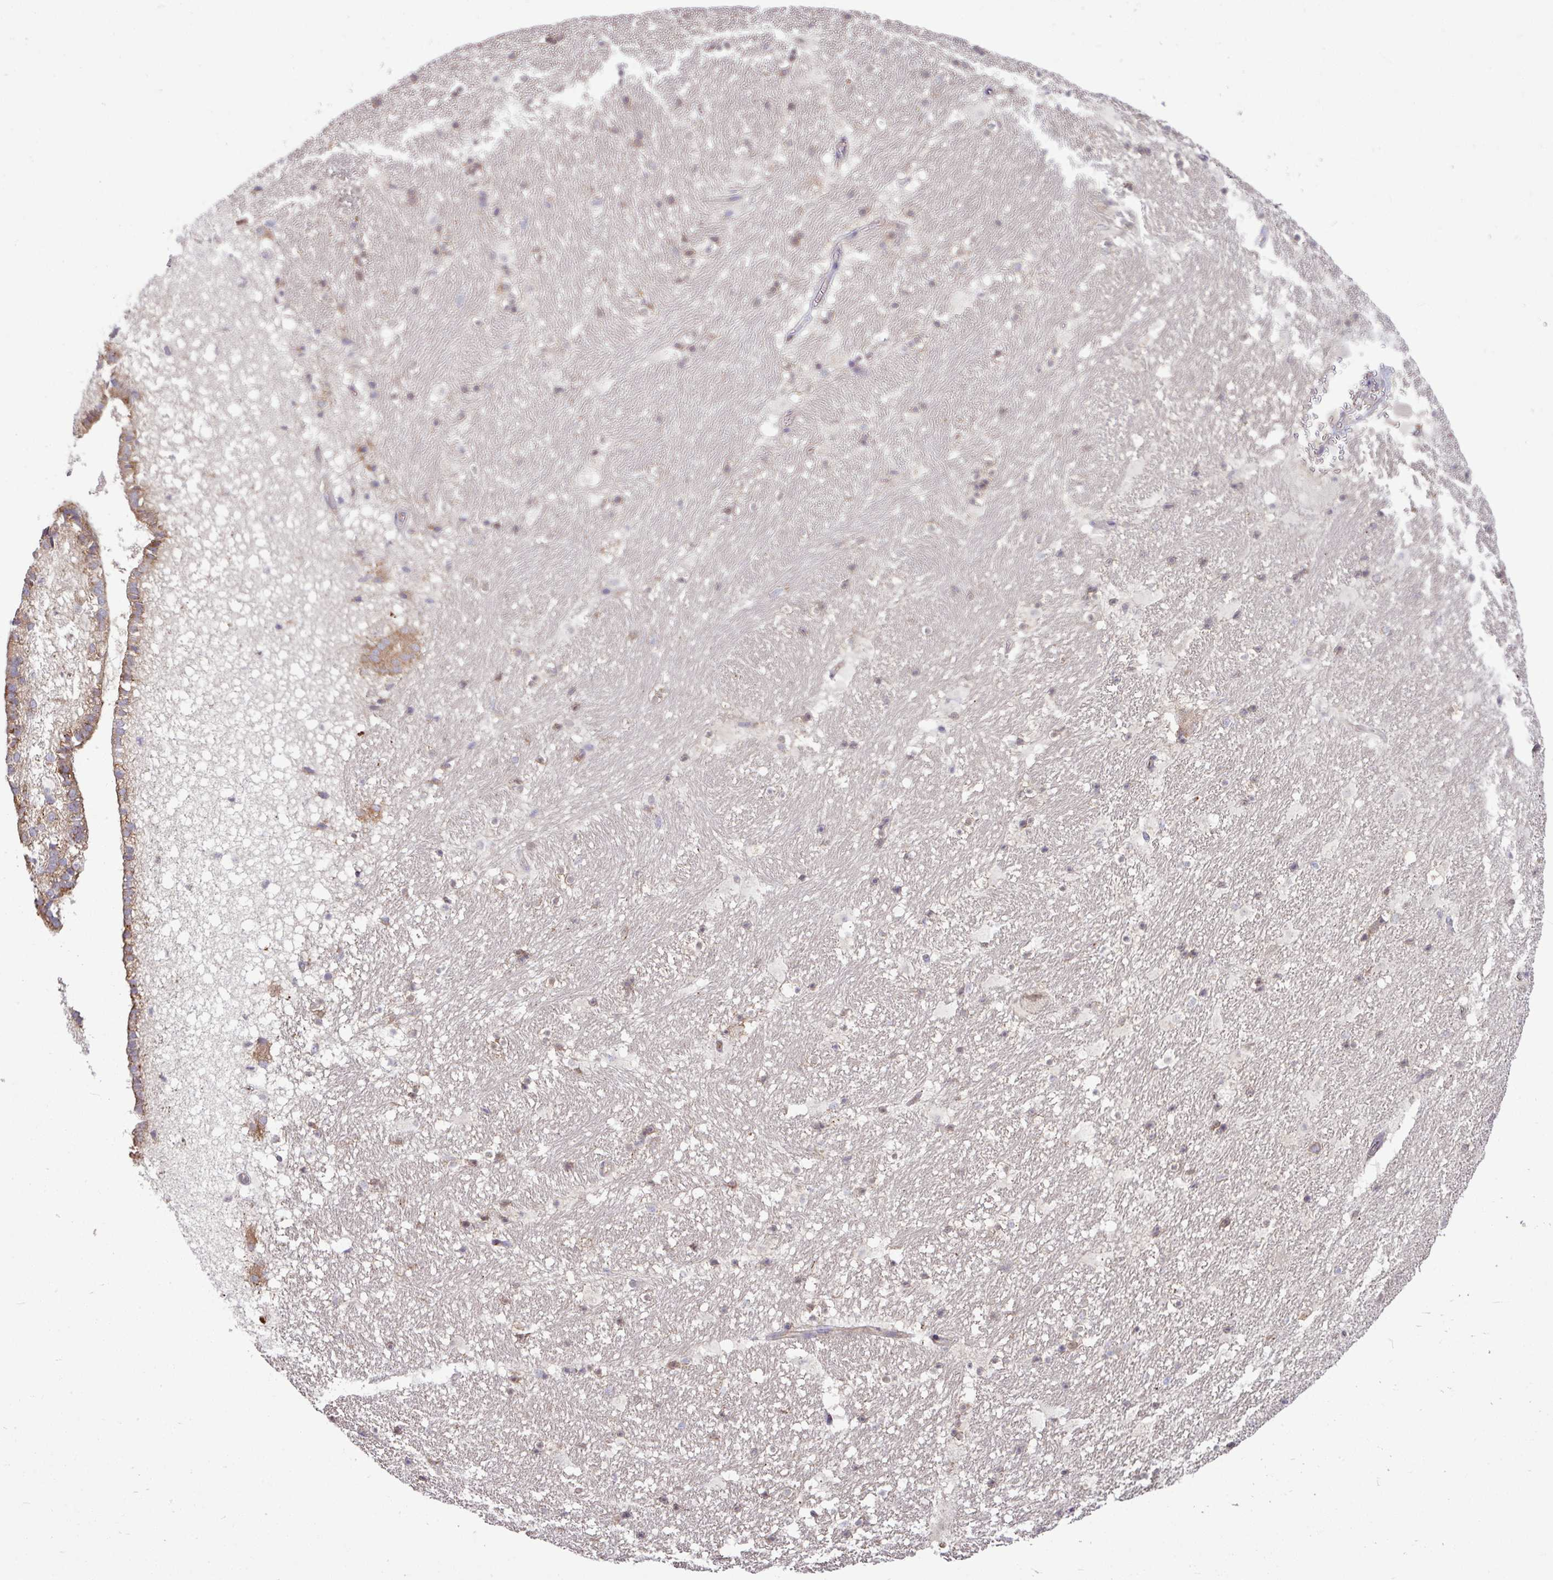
{"staining": {"intensity": "negative", "quantity": "none", "location": "none"}, "tissue": "hippocampus", "cell_type": "Glial cells", "image_type": "normal", "snomed": [{"axis": "morphology", "description": "Normal tissue, NOS"}, {"axis": "topography", "description": "Hippocampus"}], "caption": "Immunohistochemical staining of unremarkable hippocampus exhibits no significant expression in glial cells.", "gene": "LSM12", "patient": {"sex": "male", "age": 37}}